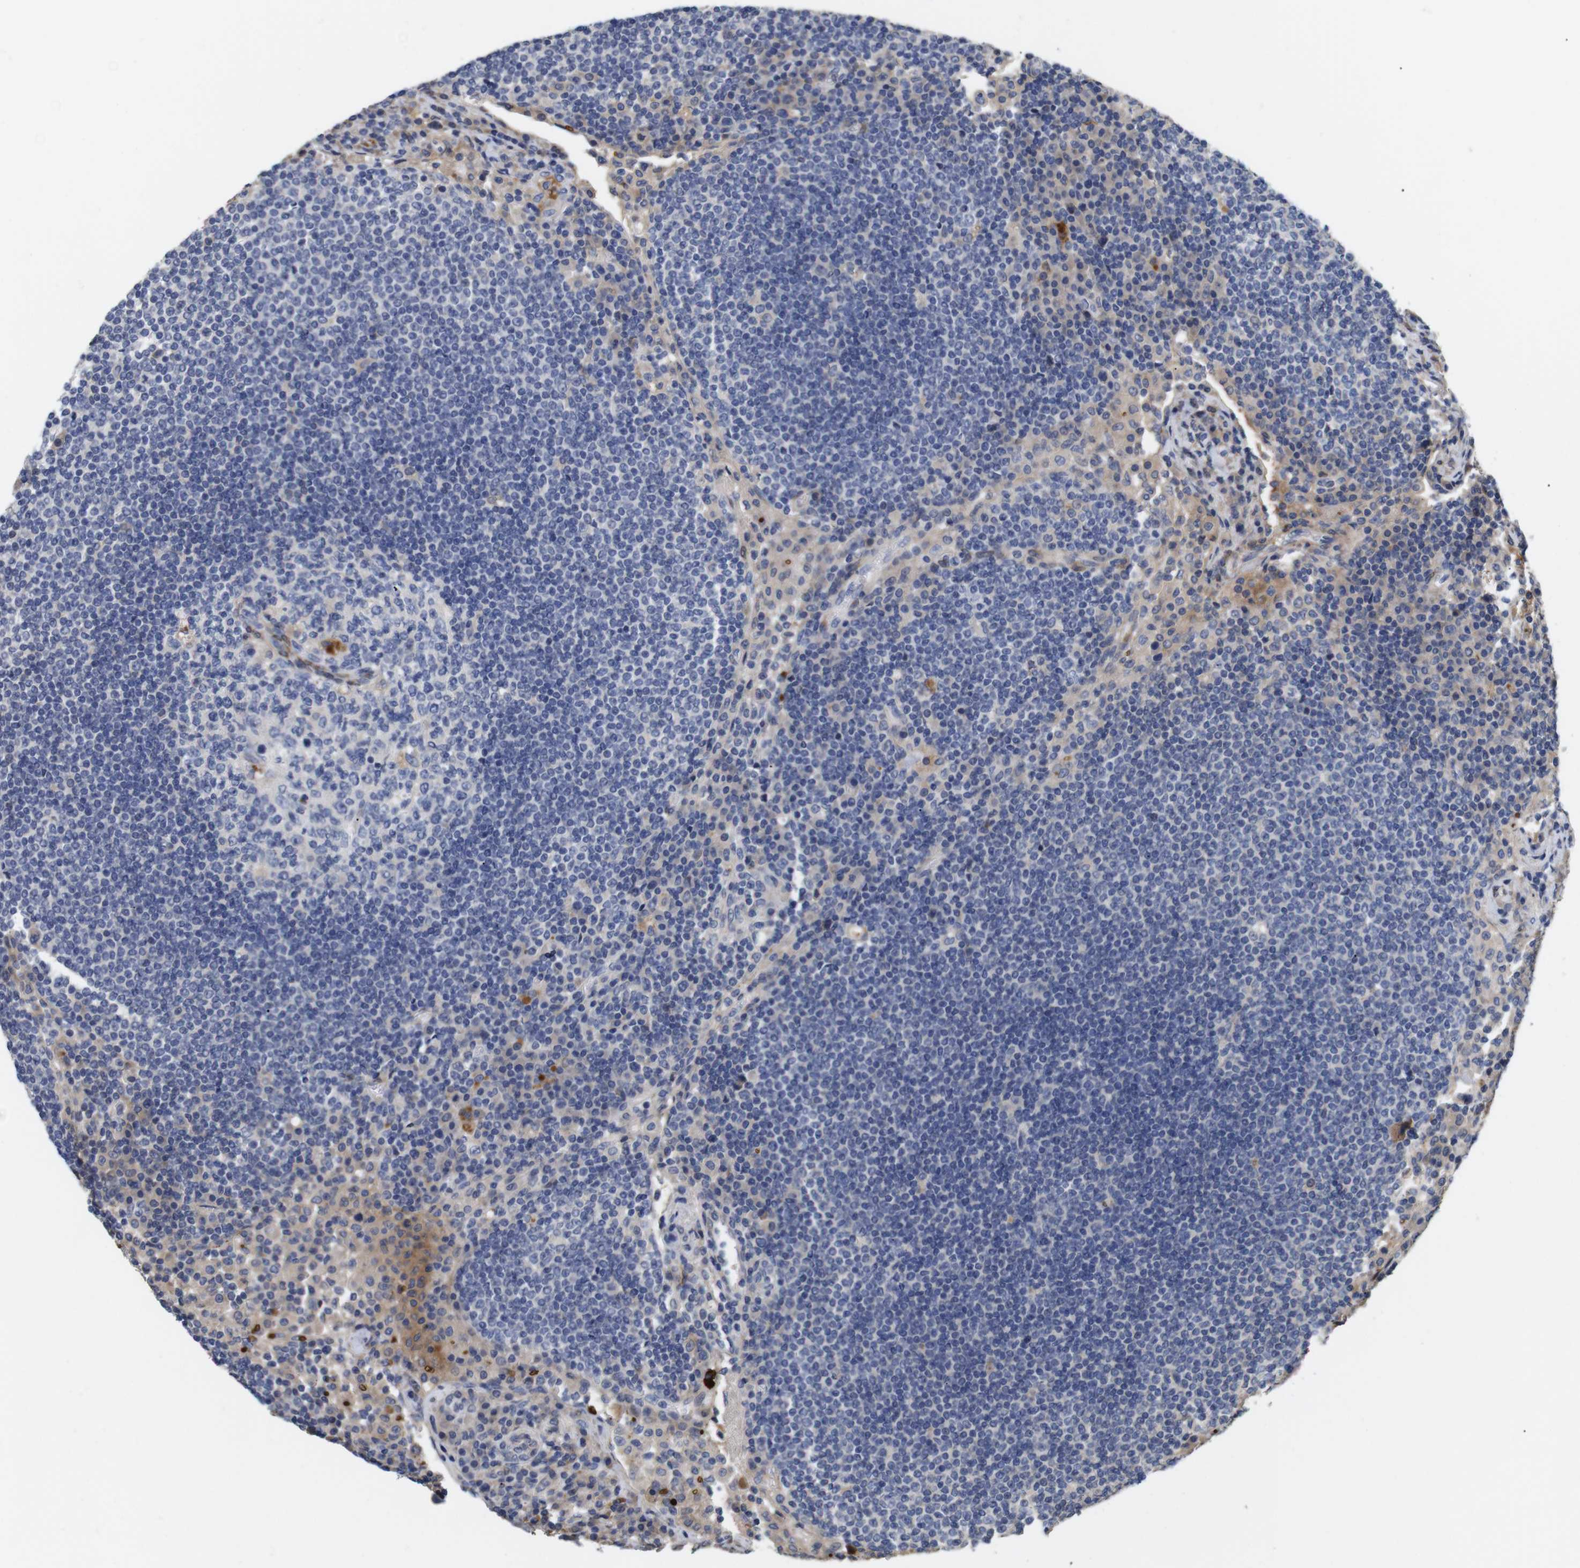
{"staining": {"intensity": "weak", "quantity": "<25%", "location": "cytoplasmic/membranous"}, "tissue": "lymph node", "cell_type": "Germinal center cells", "image_type": "normal", "snomed": [{"axis": "morphology", "description": "Normal tissue, NOS"}, {"axis": "topography", "description": "Lymph node"}], "caption": "Micrograph shows no significant protein staining in germinal center cells of unremarkable lymph node.", "gene": "SPRY3", "patient": {"sex": "female", "age": 53}}